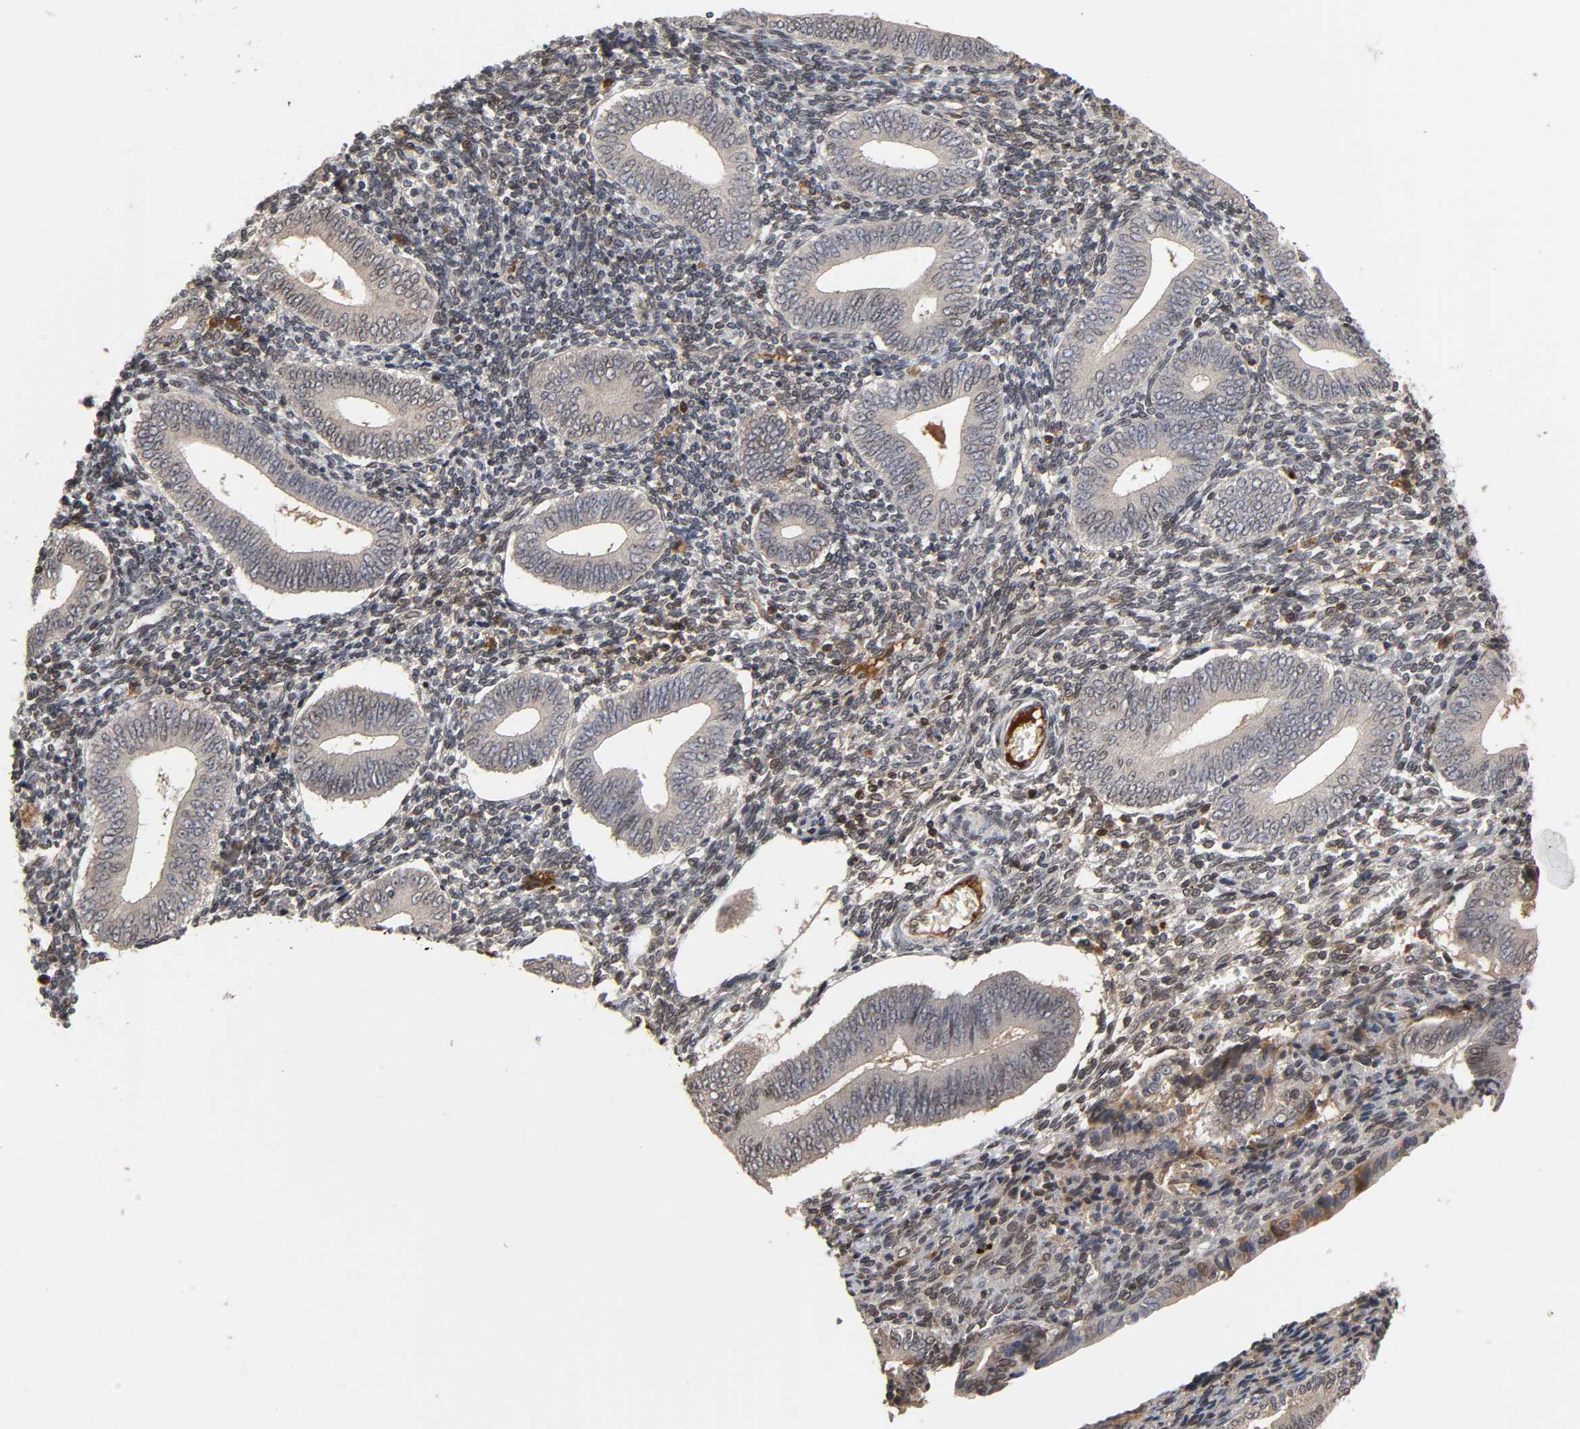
{"staining": {"intensity": "strong", "quantity": "25%-75%", "location": "cytoplasmic/membranous,nuclear"}, "tissue": "endometrium", "cell_type": "Cells in endometrial stroma", "image_type": "normal", "snomed": [{"axis": "morphology", "description": "Normal tissue, NOS"}, {"axis": "topography", "description": "Uterus"}, {"axis": "topography", "description": "Endometrium"}], "caption": "An image of human endometrium stained for a protein reveals strong cytoplasmic/membranous,nuclear brown staining in cells in endometrial stroma. (DAB (3,3'-diaminobenzidine) IHC with brightfield microscopy, high magnification).", "gene": "CPN2", "patient": {"sex": "female", "age": 33}}